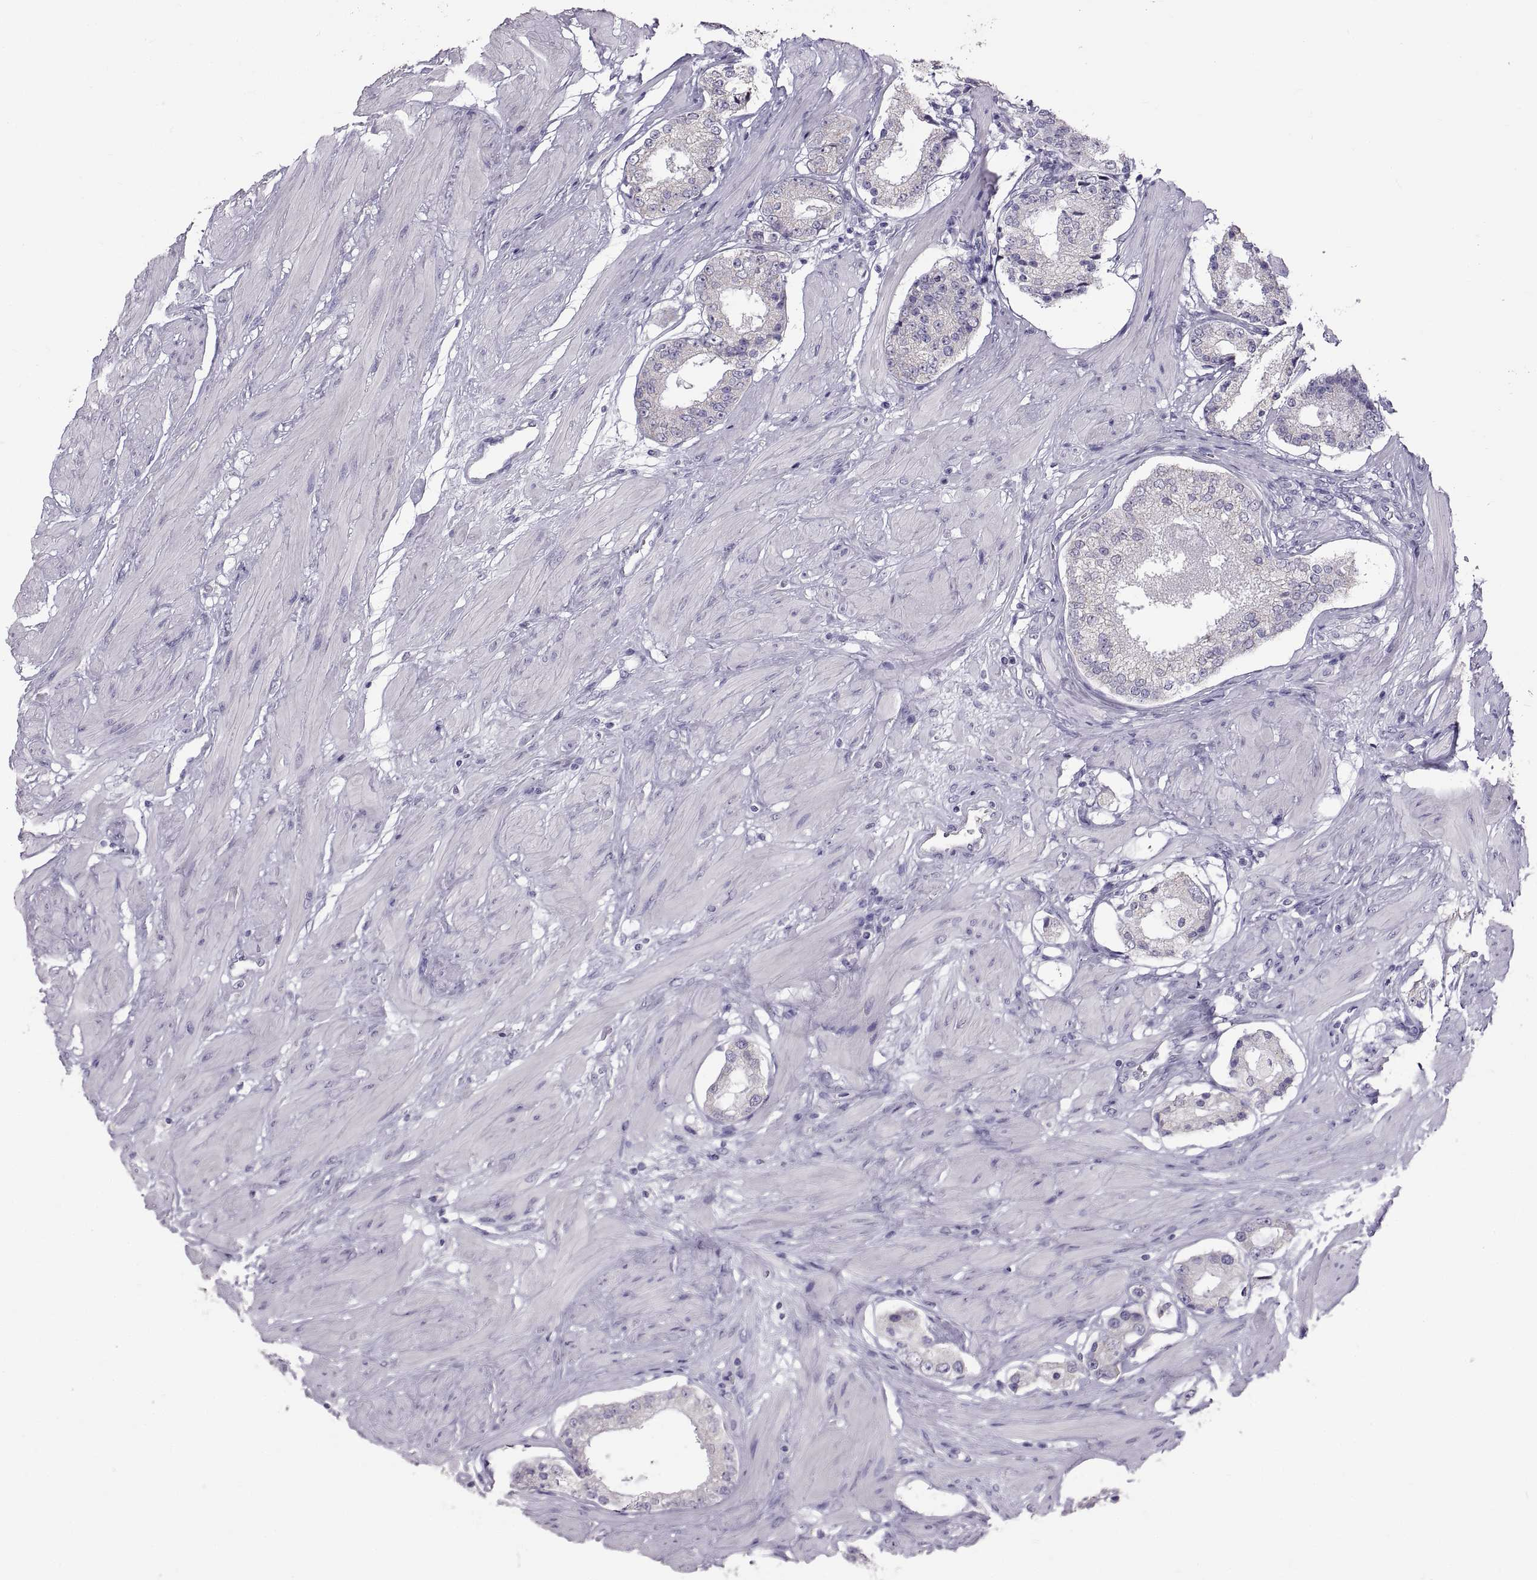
{"staining": {"intensity": "negative", "quantity": "none", "location": "none"}, "tissue": "prostate cancer", "cell_type": "Tumor cells", "image_type": "cancer", "snomed": [{"axis": "morphology", "description": "Adenocarcinoma, Low grade"}, {"axis": "topography", "description": "Prostate"}], "caption": "This is an immunohistochemistry (IHC) image of human prostate cancer. There is no expression in tumor cells.", "gene": "WBP2NL", "patient": {"sex": "male", "age": 60}}